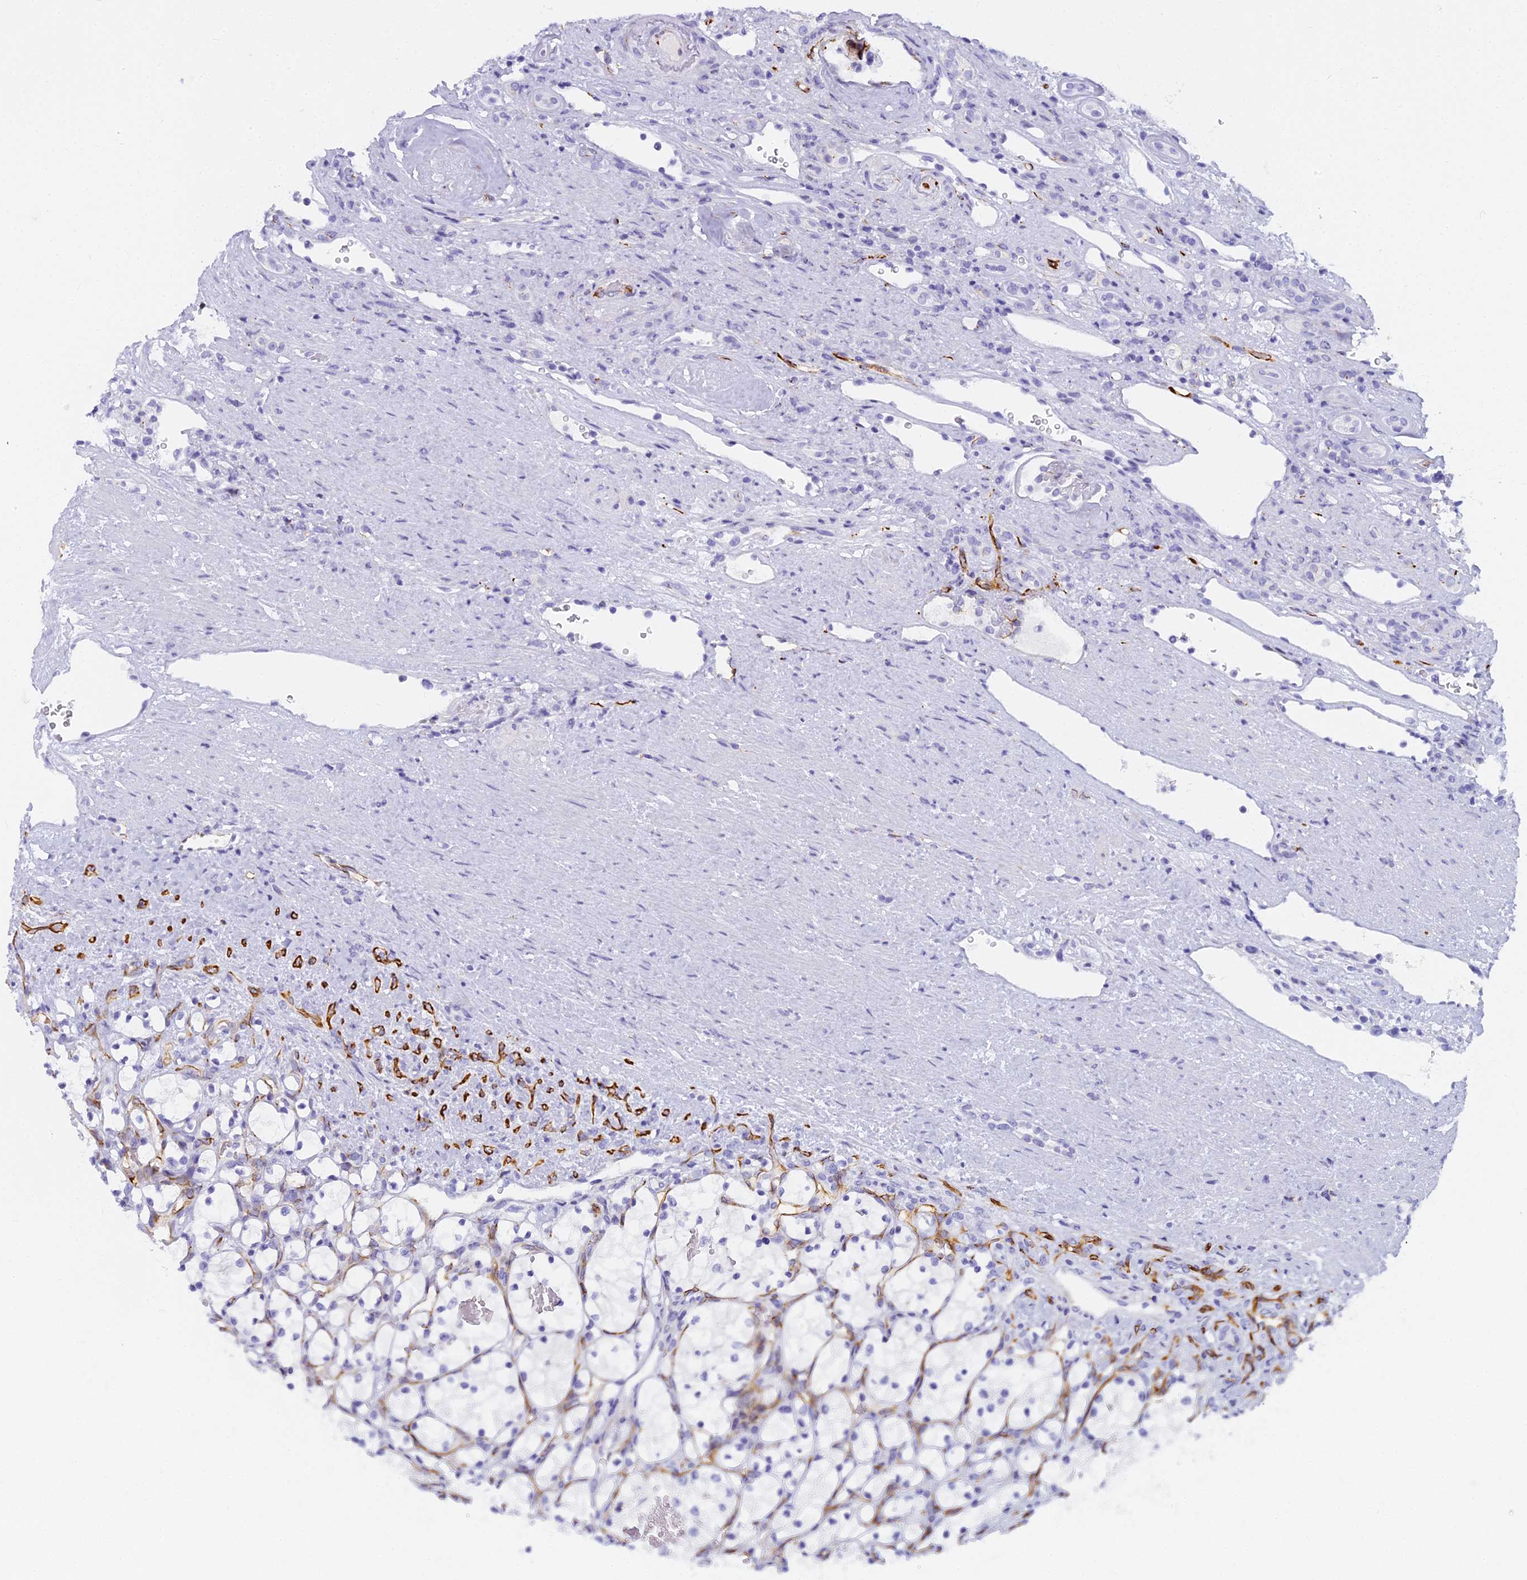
{"staining": {"intensity": "negative", "quantity": "none", "location": "none"}, "tissue": "renal cancer", "cell_type": "Tumor cells", "image_type": "cancer", "snomed": [{"axis": "morphology", "description": "Adenocarcinoma, NOS"}, {"axis": "topography", "description": "Kidney"}], "caption": "Photomicrograph shows no significant protein expression in tumor cells of renal cancer (adenocarcinoma).", "gene": "EVI2A", "patient": {"sex": "female", "age": 69}}